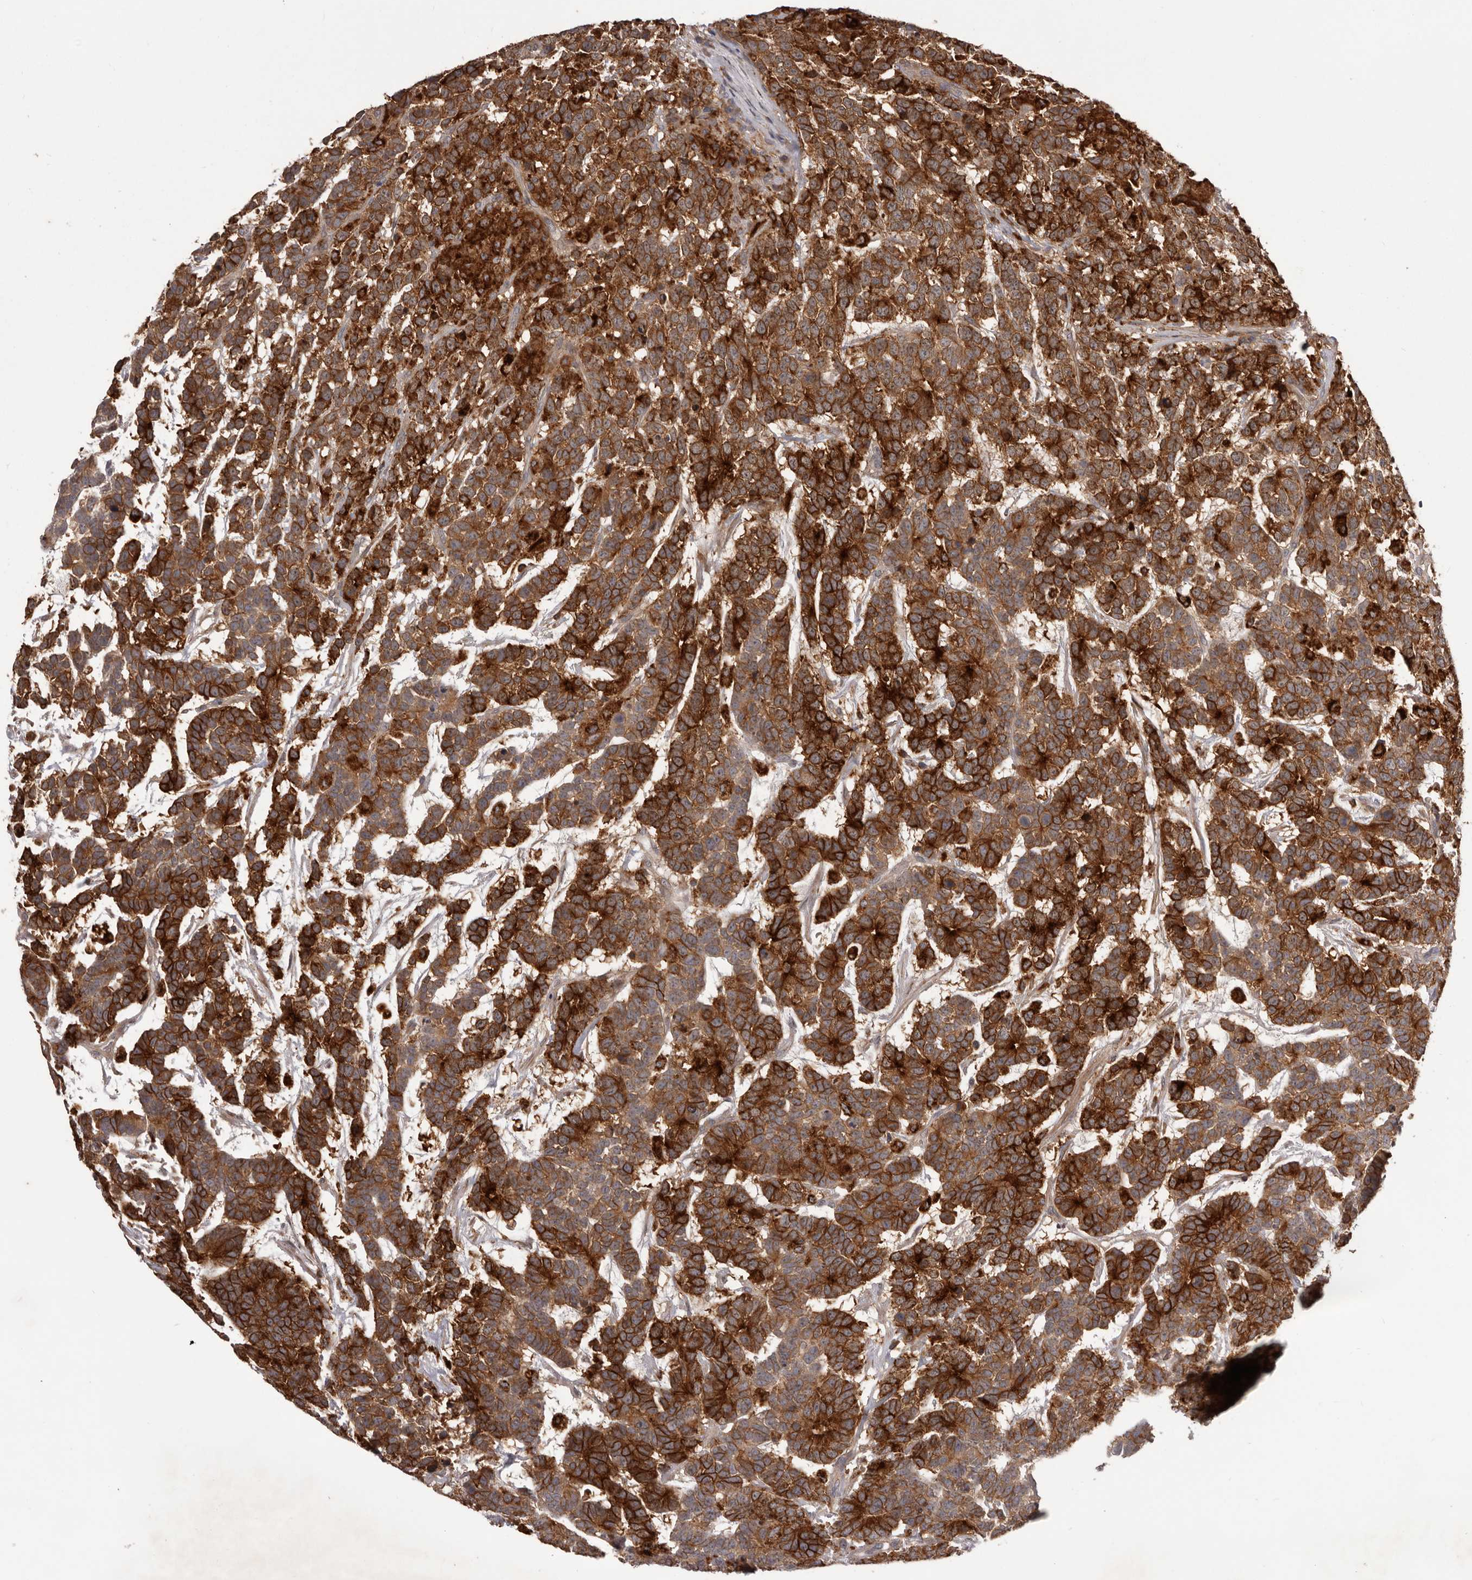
{"staining": {"intensity": "strong", "quantity": ">75%", "location": "cytoplasmic/membranous"}, "tissue": "testis cancer", "cell_type": "Tumor cells", "image_type": "cancer", "snomed": [{"axis": "morphology", "description": "Carcinoma, Embryonal, NOS"}, {"axis": "topography", "description": "Testis"}], "caption": "Protein expression analysis of testis embryonal carcinoma exhibits strong cytoplasmic/membranous expression in approximately >75% of tumor cells.", "gene": "GLIPR2", "patient": {"sex": "male", "age": 26}}